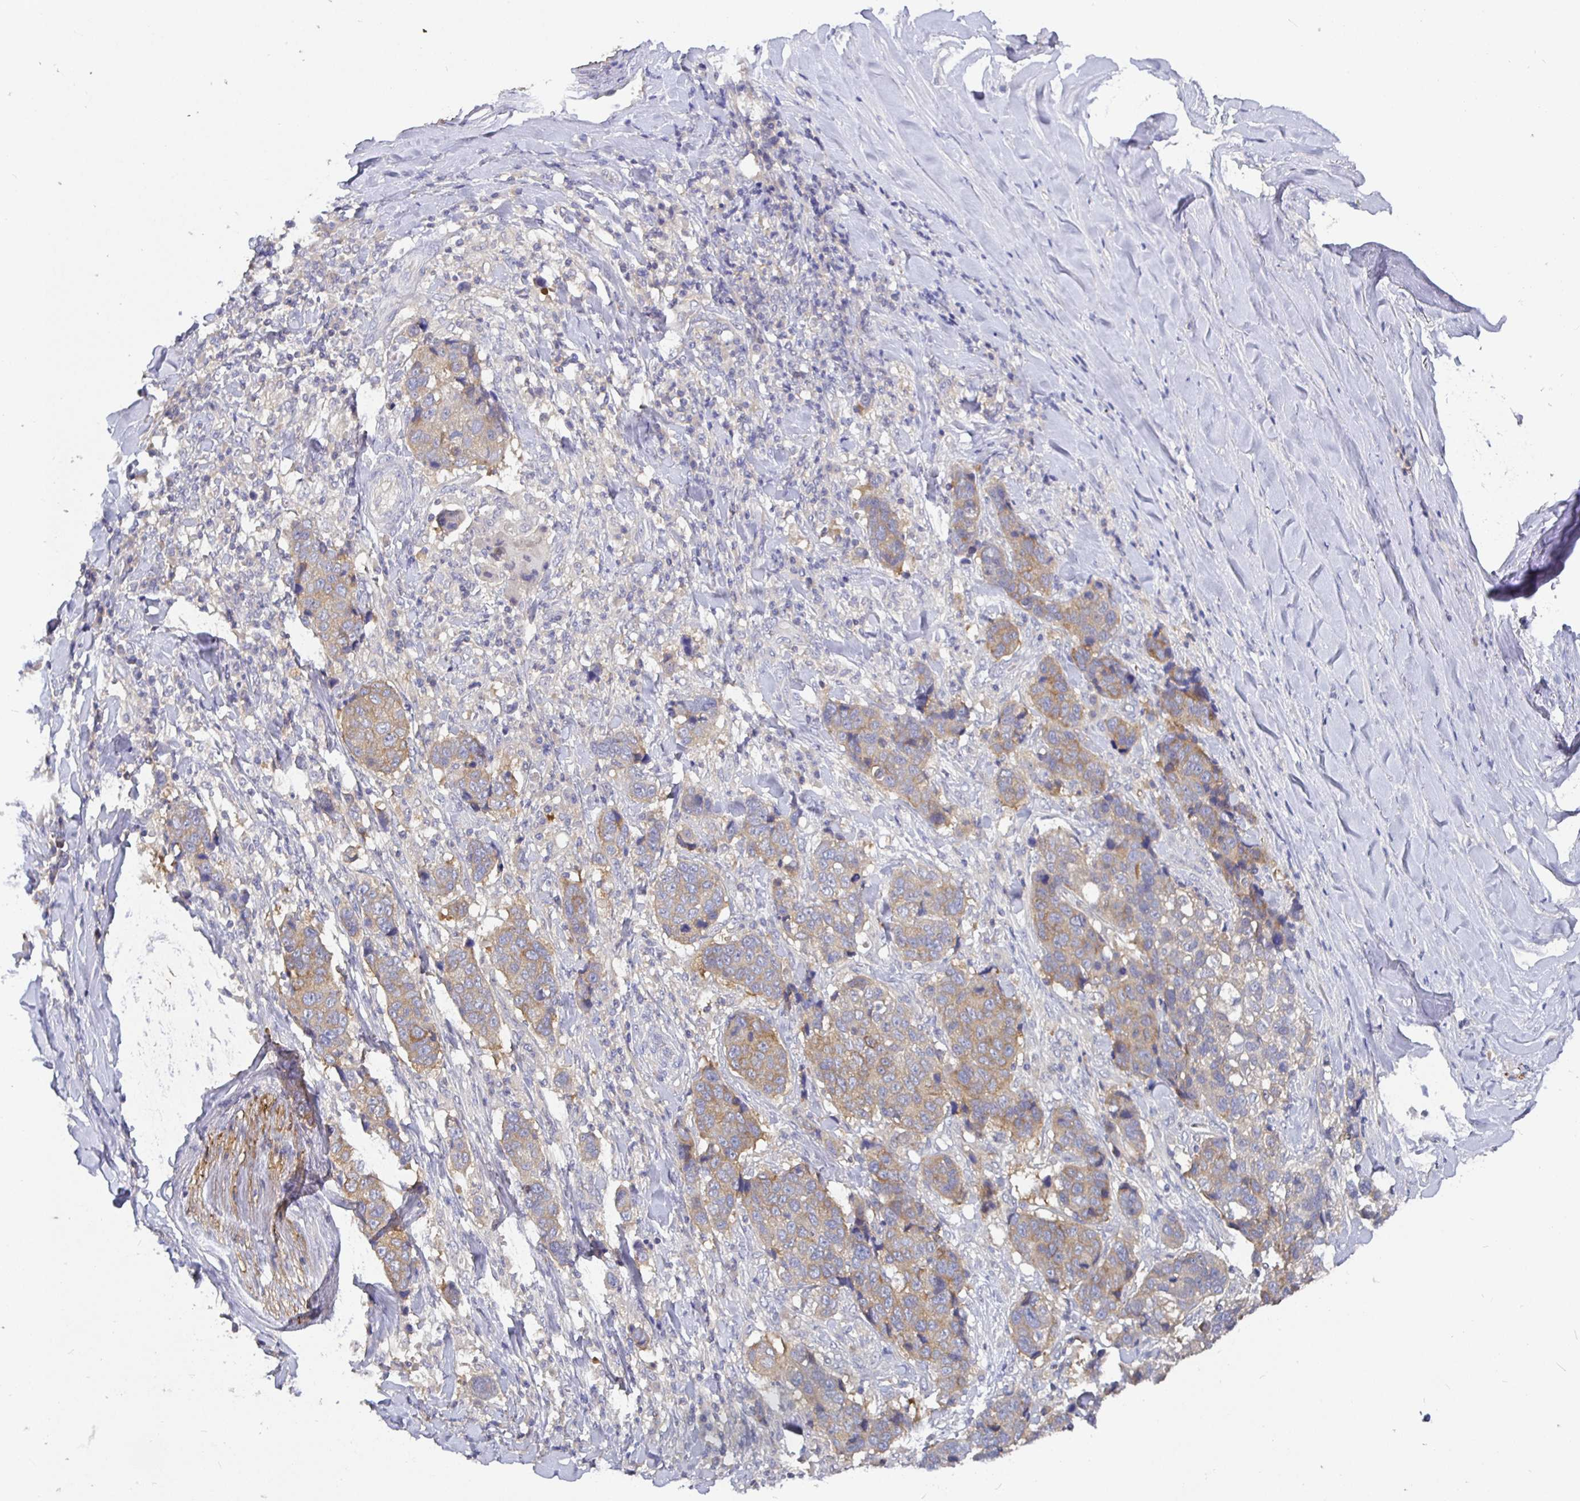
{"staining": {"intensity": "weak", "quantity": "<25%", "location": "cytoplasmic/membranous"}, "tissue": "lung cancer", "cell_type": "Tumor cells", "image_type": "cancer", "snomed": [{"axis": "morphology", "description": "Squamous cell carcinoma, NOS"}, {"axis": "topography", "description": "Lymph node"}, {"axis": "topography", "description": "Lung"}], "caption": "Tumor cells show no significant positivity in lung cancer.", "gene": "KIF21A", "patient": {"sex": "male", "age": 61}}